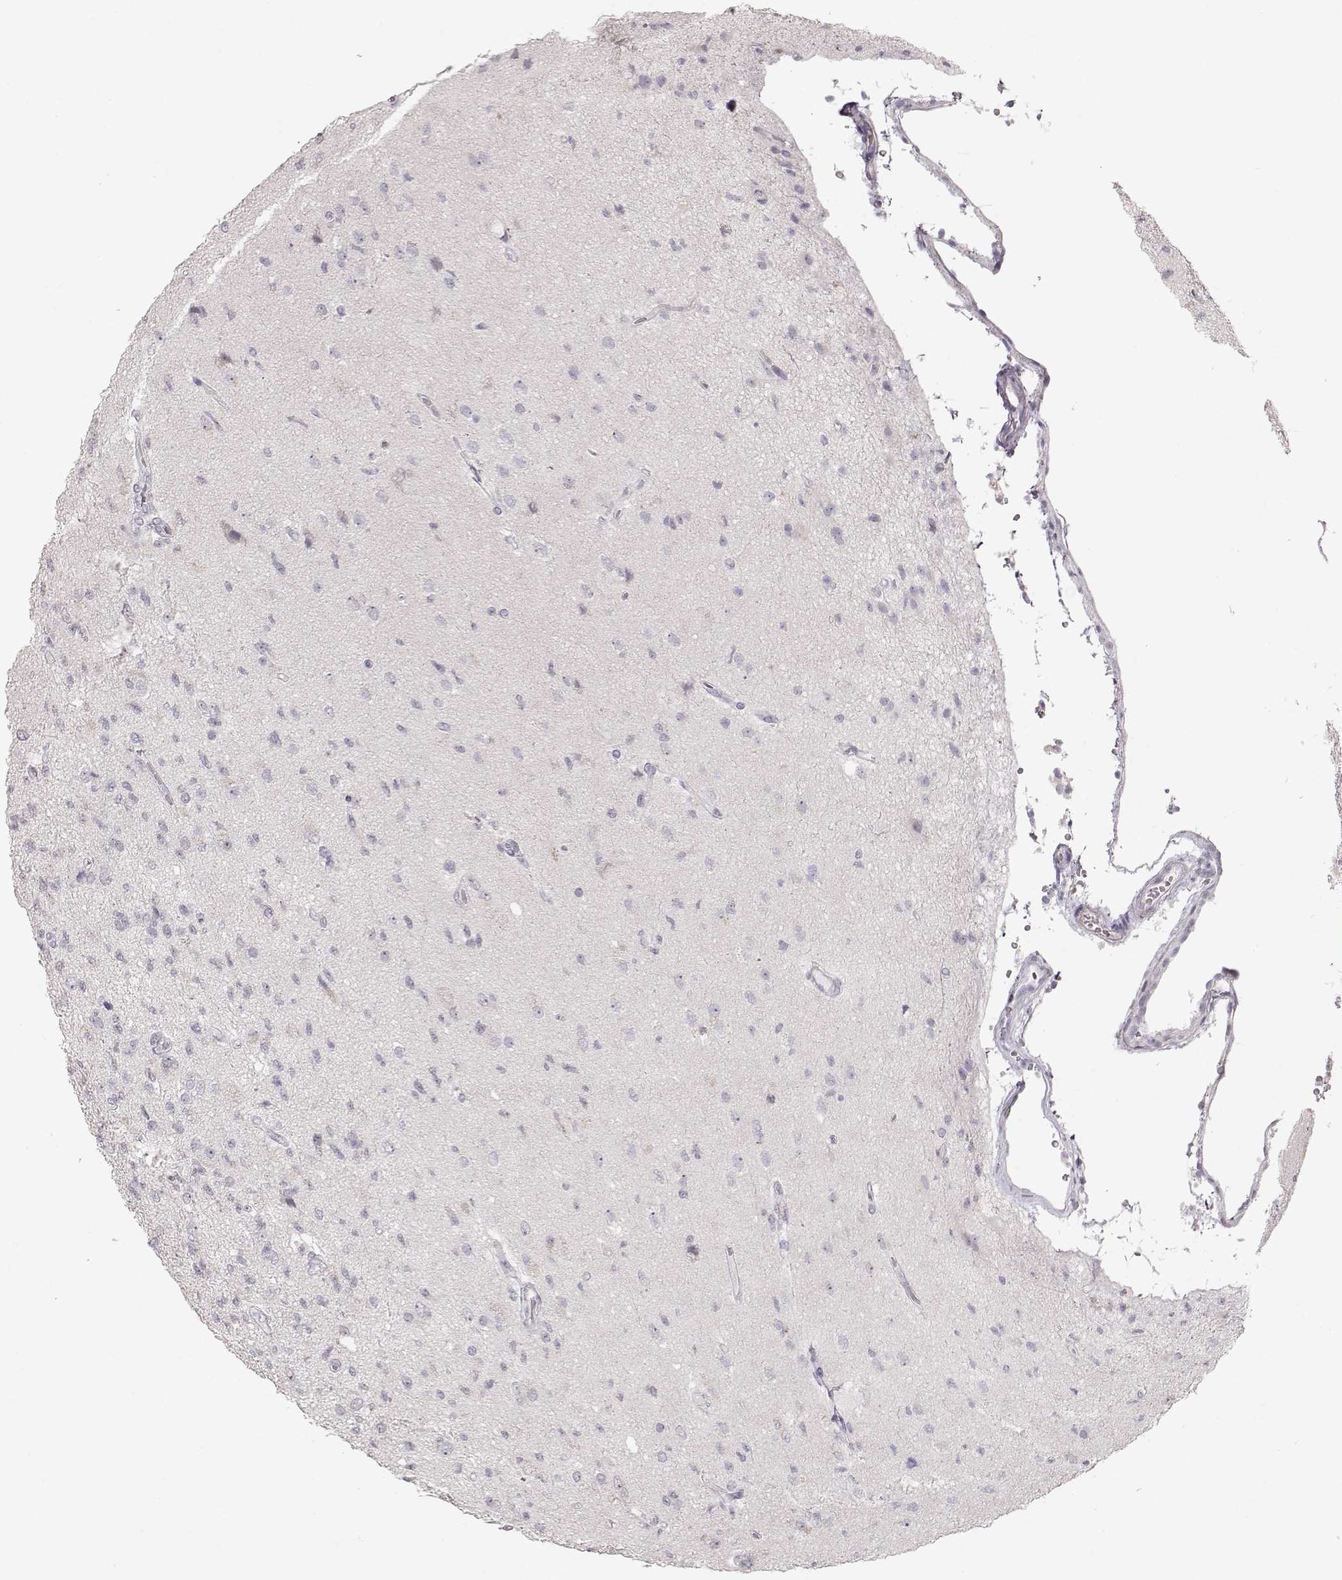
{"staining": {"intensity": "negative", "quantity": "none", "location": "none"}, "tissue": "glioma", "cell_type": "Tumor cells", "image_type": "cancer", "snomed": [{"axis": "morphology", "description": "Glioma, malignant, High grade"}, {"axis": "topography", "description": "Brain"}], "caption": "The IHC image has no significant staining in tumor cells of glioma tissue. The staining was performed using DAB (3,3'-diaminobenzidine) to visualize the protein expression in brown, while the nuclei were stained in blue with hematoxylin (Magnification: 20x).", "gene": "FAM205A", "patient": {"sex": "male", "age": 56}}